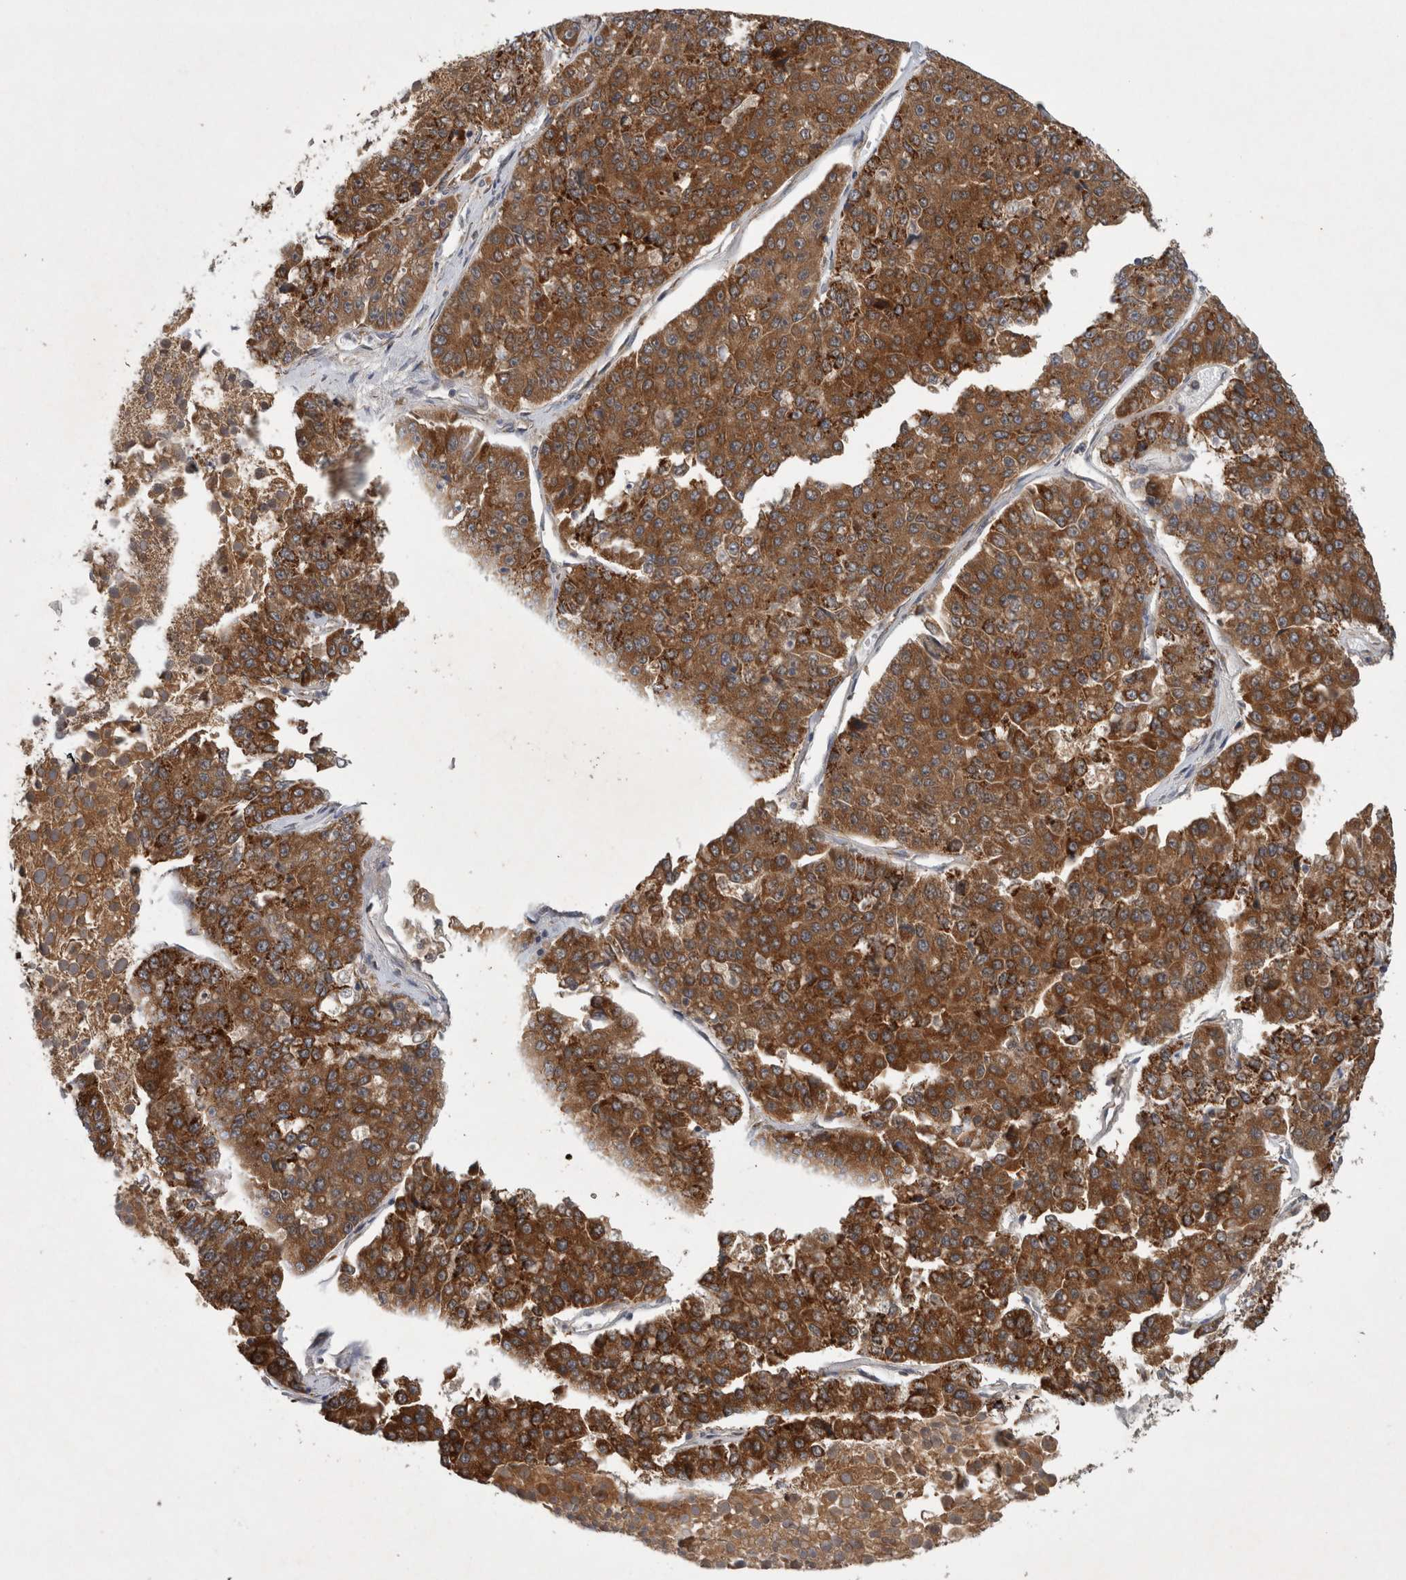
{"staining": {"intensity": "strong", "quantity": ">75%", "location": "cytoplasmic/membranous"}, "tissue": "pancreatic cancer", "cell_type": "Tumor cells", "image_type": "cancer", "snomed": [{"axis": "morphology", "description": "Adenocarcinoma, NOS"}, {"axis": "topography", "description": "Pancreas"}], "caption": "About >75% of tumor cells in human pancreatic cancer exhibit strong cytoplasmic/membranous protein positivity as visualized by brown immunohistochemical staining.", "gene": "PDCD2", "patient": {"sex": "male", "age": 50}}